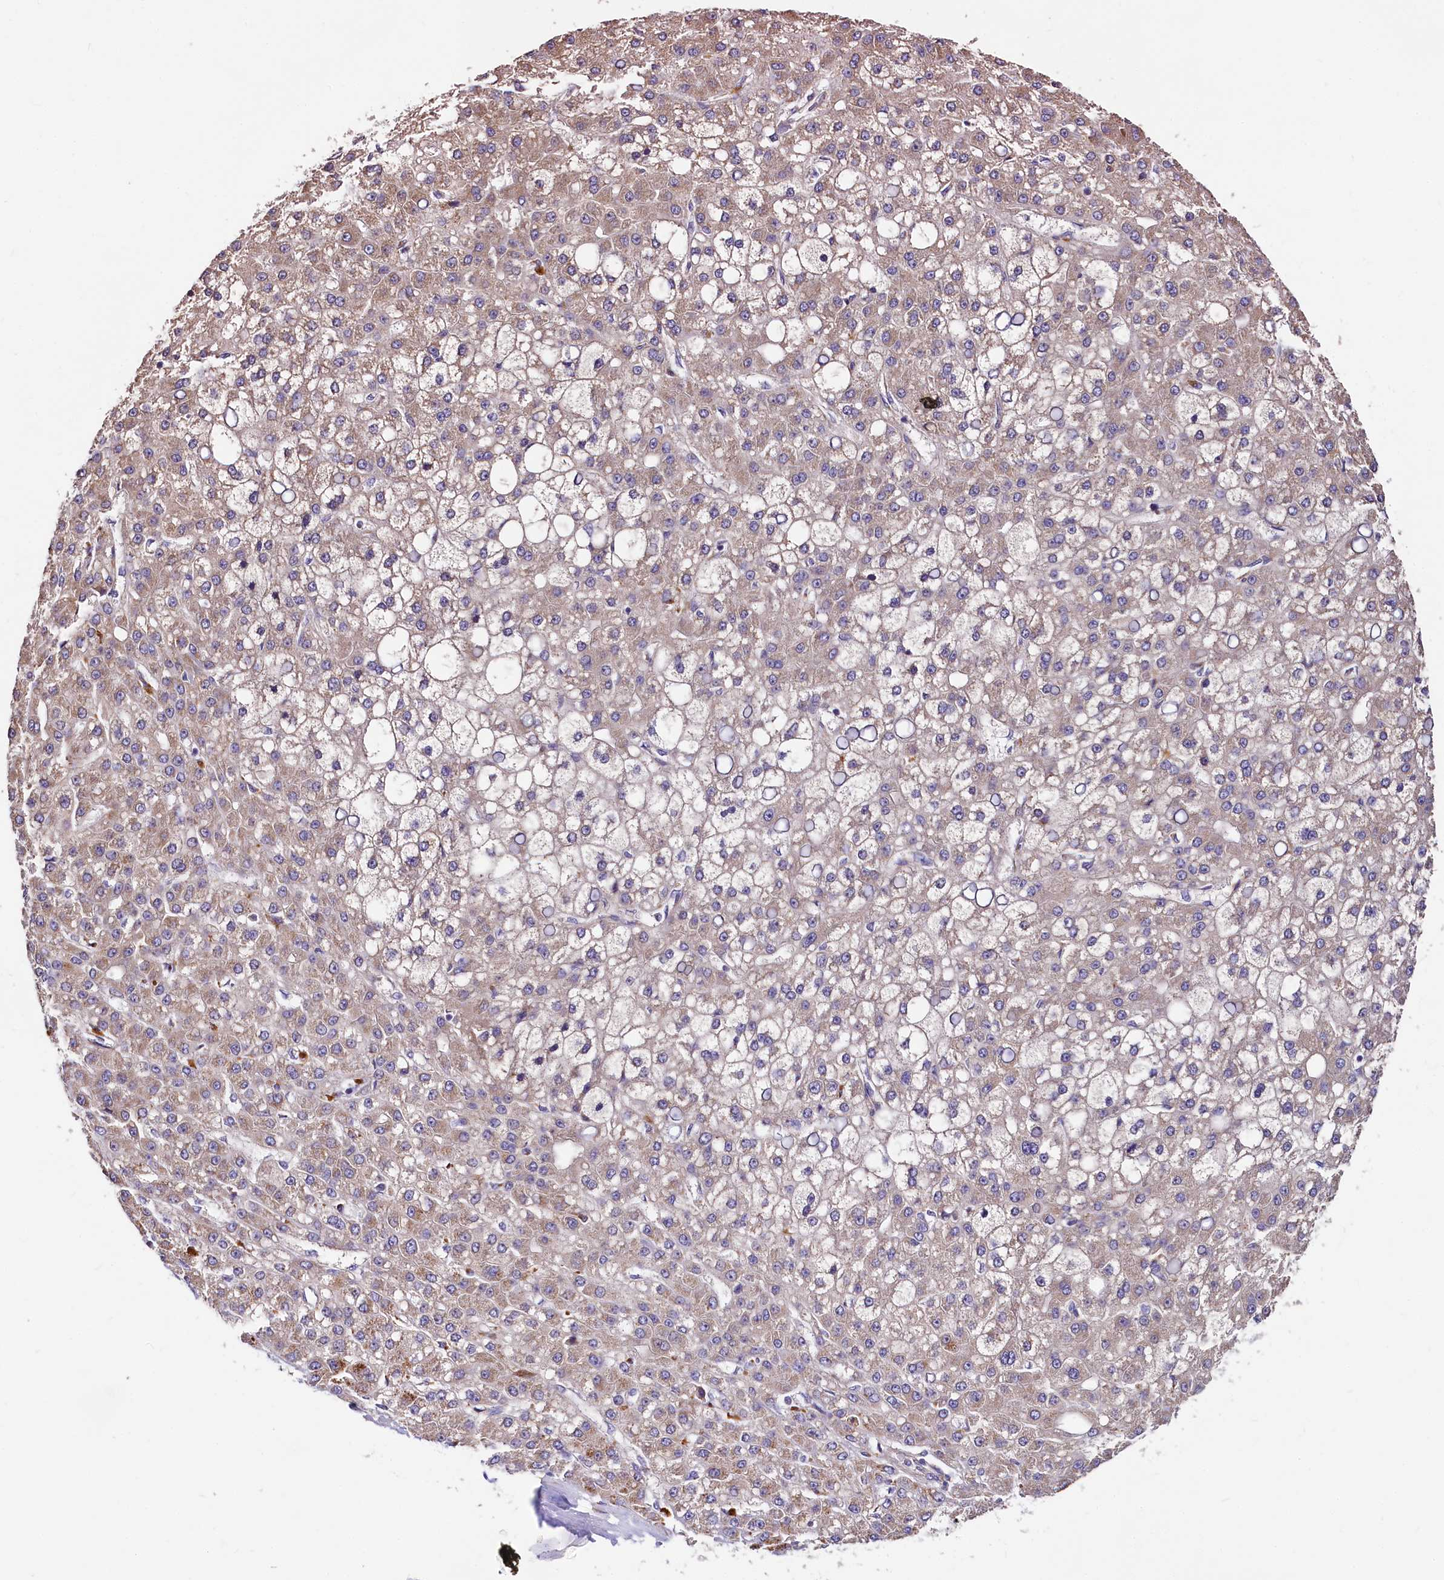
{"staining": {"intensity": "moderate", "quantity": ">75%", "location": "cytoplasmic/membranous"}, "tissue": "liver cancer", "cell_type": "Tumor cells", "image_type": "cancer", "snomed": [{"axis": "morphology", "description": "Carcinoma, Hepatocellular, NOS"}, {"axis": "topography", "description": "Liver"}], "caption": "A photomicrograph showing moderate cytoplasmic/membranous expression in about >75% of tumor cells in liver cancer (hepatocellular carcinoma), as visualized by brown immunohistochemical staining.", "gene": "SPRYD3", "patient": {"sex": "male", "age": 67}}